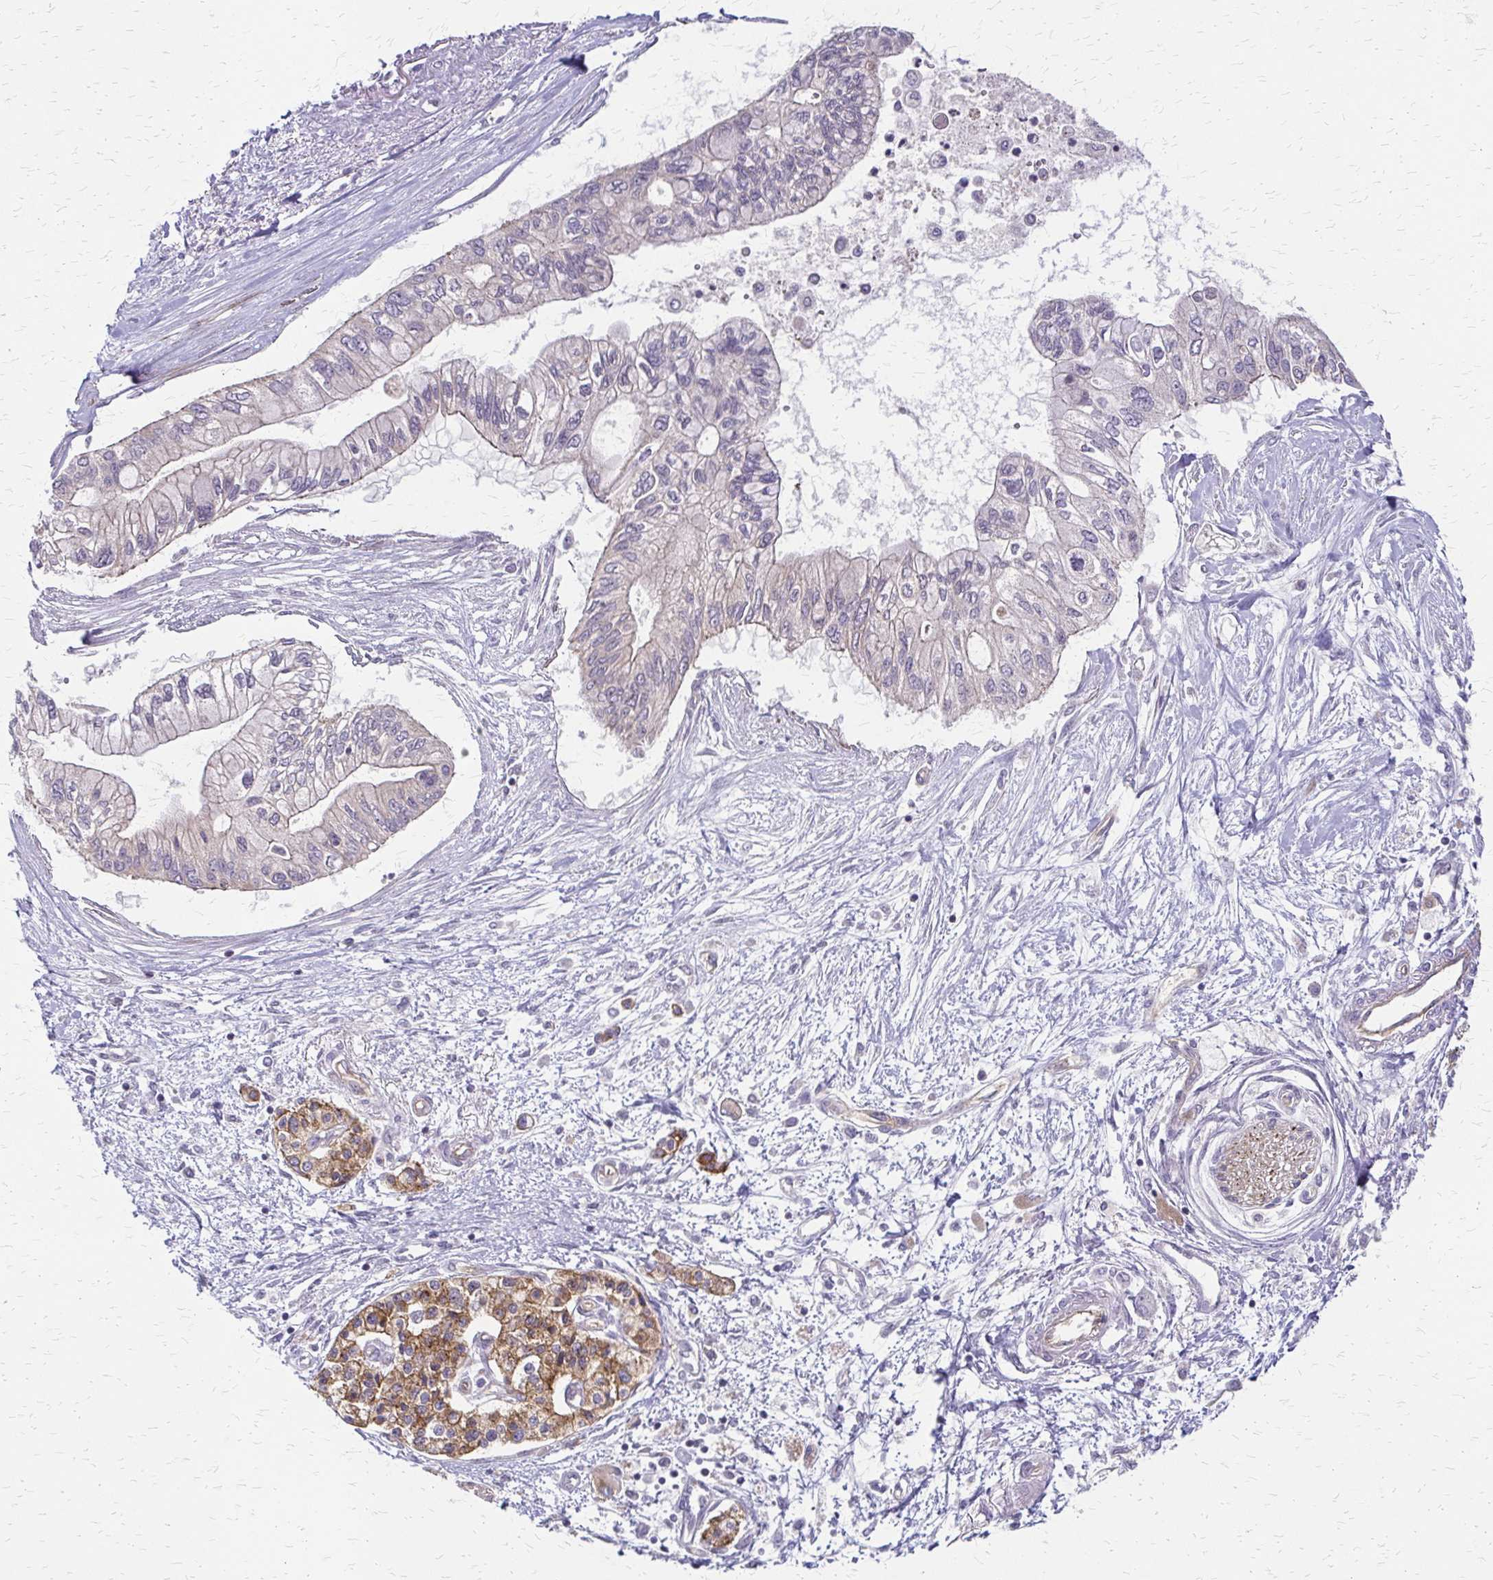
{"staining": {"intensity": "negative", "quantity": "none", "location": "none"}, "tissue": "pancreatic cancer", "cell_type": "Tumor cells", "image_type": "cancer", "snomed": [{"axis": "morphology", "description": "Adenocarcinoma, NOS"}, {"axis": "topography", "description": "Pancreas"}], "caption": "Adenocarcinoma (pancreatic) stained for a protein using IHC exhibits no staining tumor cells.", "gene": "ZNF383", "patient": {"sex": "female", "age": 77}}